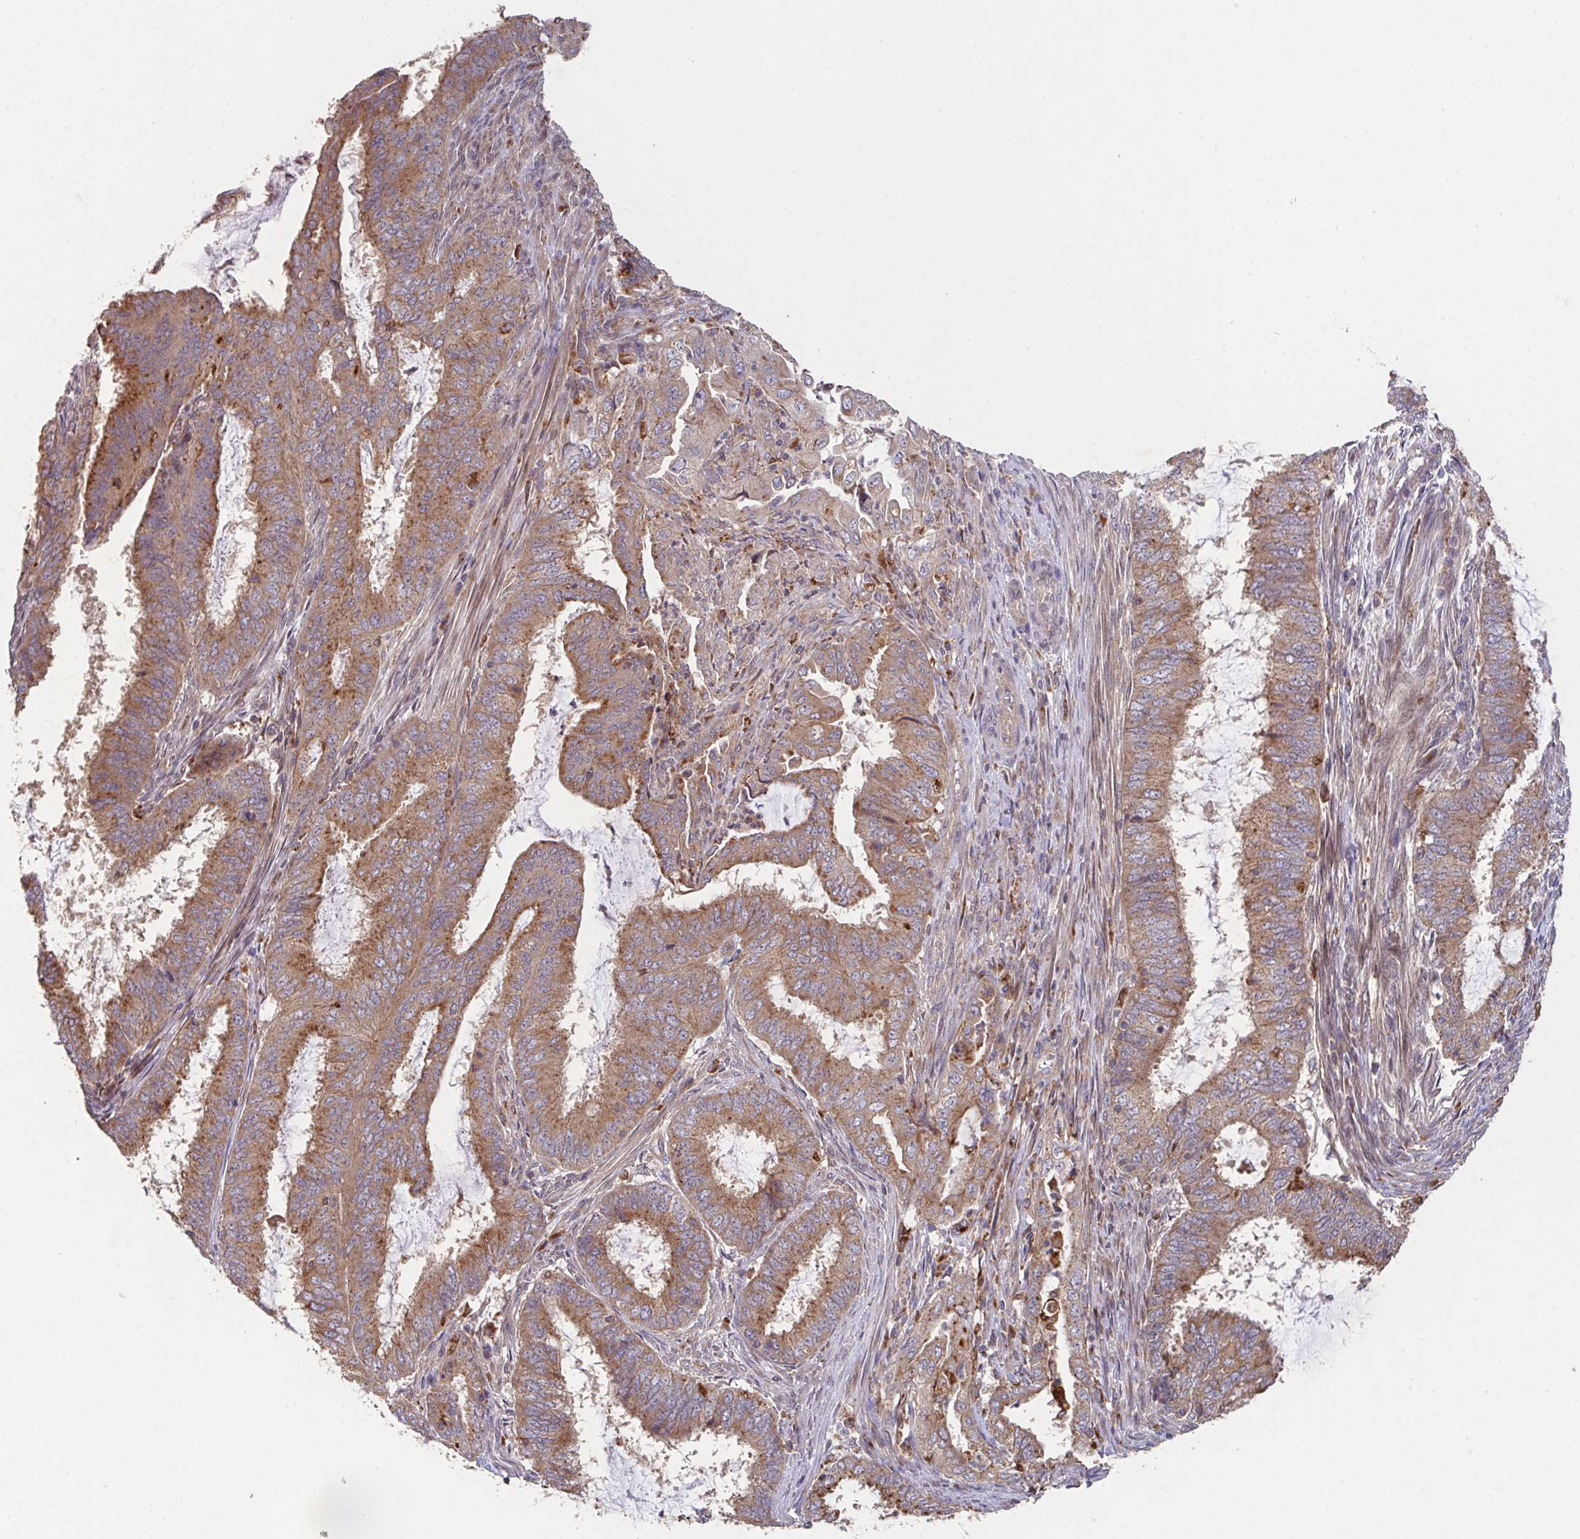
{"staining": {"intensity": "moderate", "quantity": ">75%", "location": "cytoplasmic/membranous"}, "tissue": "endometrial cancer", "cell_type": "Tumor cells", "image_type": "cancer", "snomed": [{"axis": "morphology", "description": "Adenocarcinoma, NOS"}, {"axis": "topography", "description": "Endometrium"}], "caption": "About >75% of tumor cells in endometrial adenocarcinoma show moderate cytoplasmic/membranous protein positivity as visualized by brown immunohistochemical staining.", "gene": "TRIM14", "patient": {"sex": "female", "age": 51}}